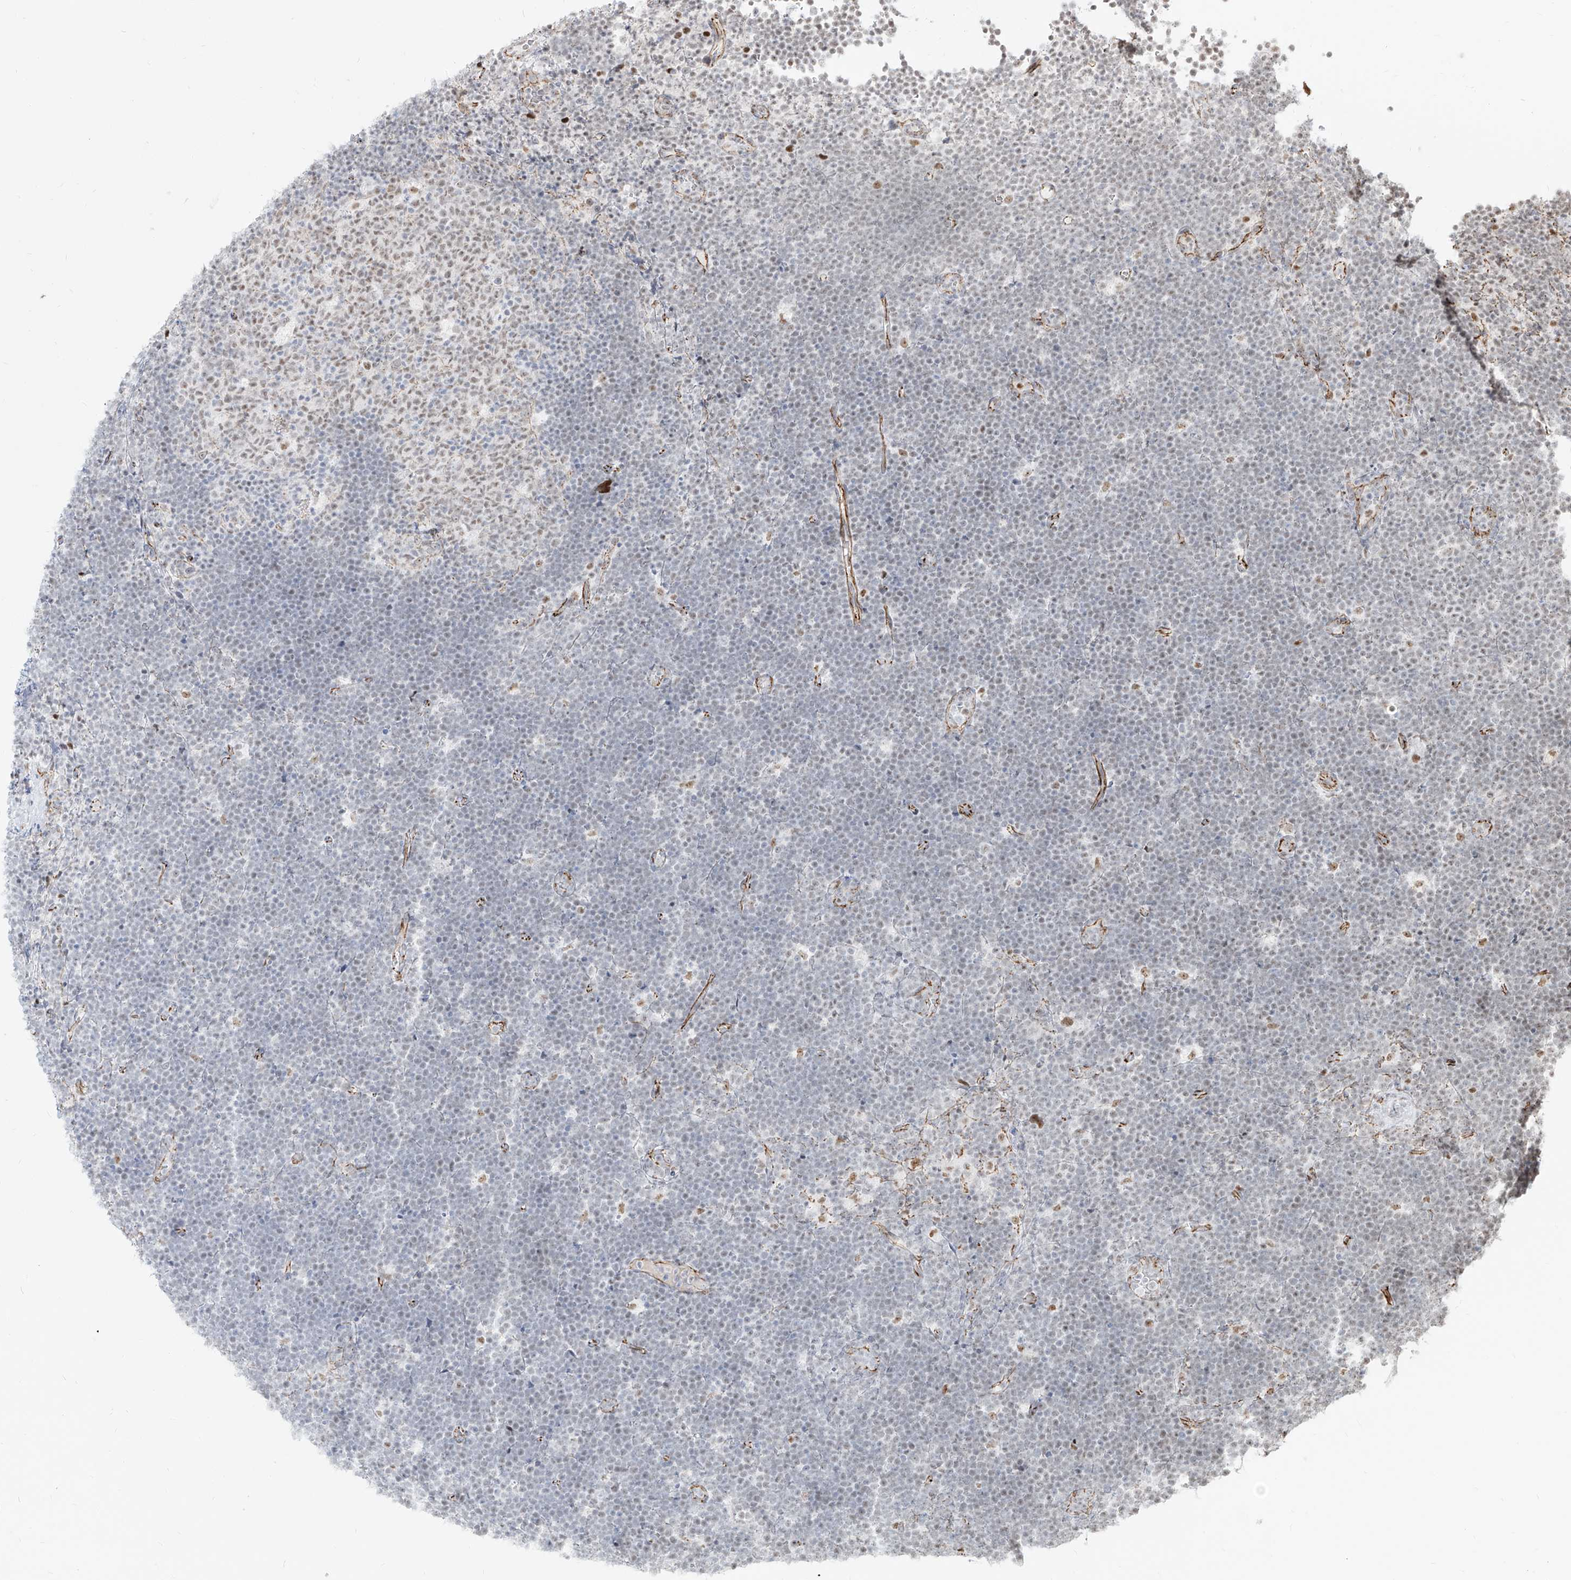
{"staining": {"intensity": "negative", "quantity": "none", "location": "none"}, "tissue": "lymphoma", "cell_type": "Tumor cells", "image_type": "cancer", "snomed": [{"axis": "morphology", "description": "Malignant lymphoma, non-Hodgkin's type, High grade"}, {"axis": "topography", "description": "Lymph node"}], "caption": "IHC micrograph of human high-grade malignant lymphoma, non-Hodgkin's type stained for a protein (brown), which reveals no positivity in tumor cells.", "gene": "ZNF710", "patient": {"sex": "male", "age": 13}}